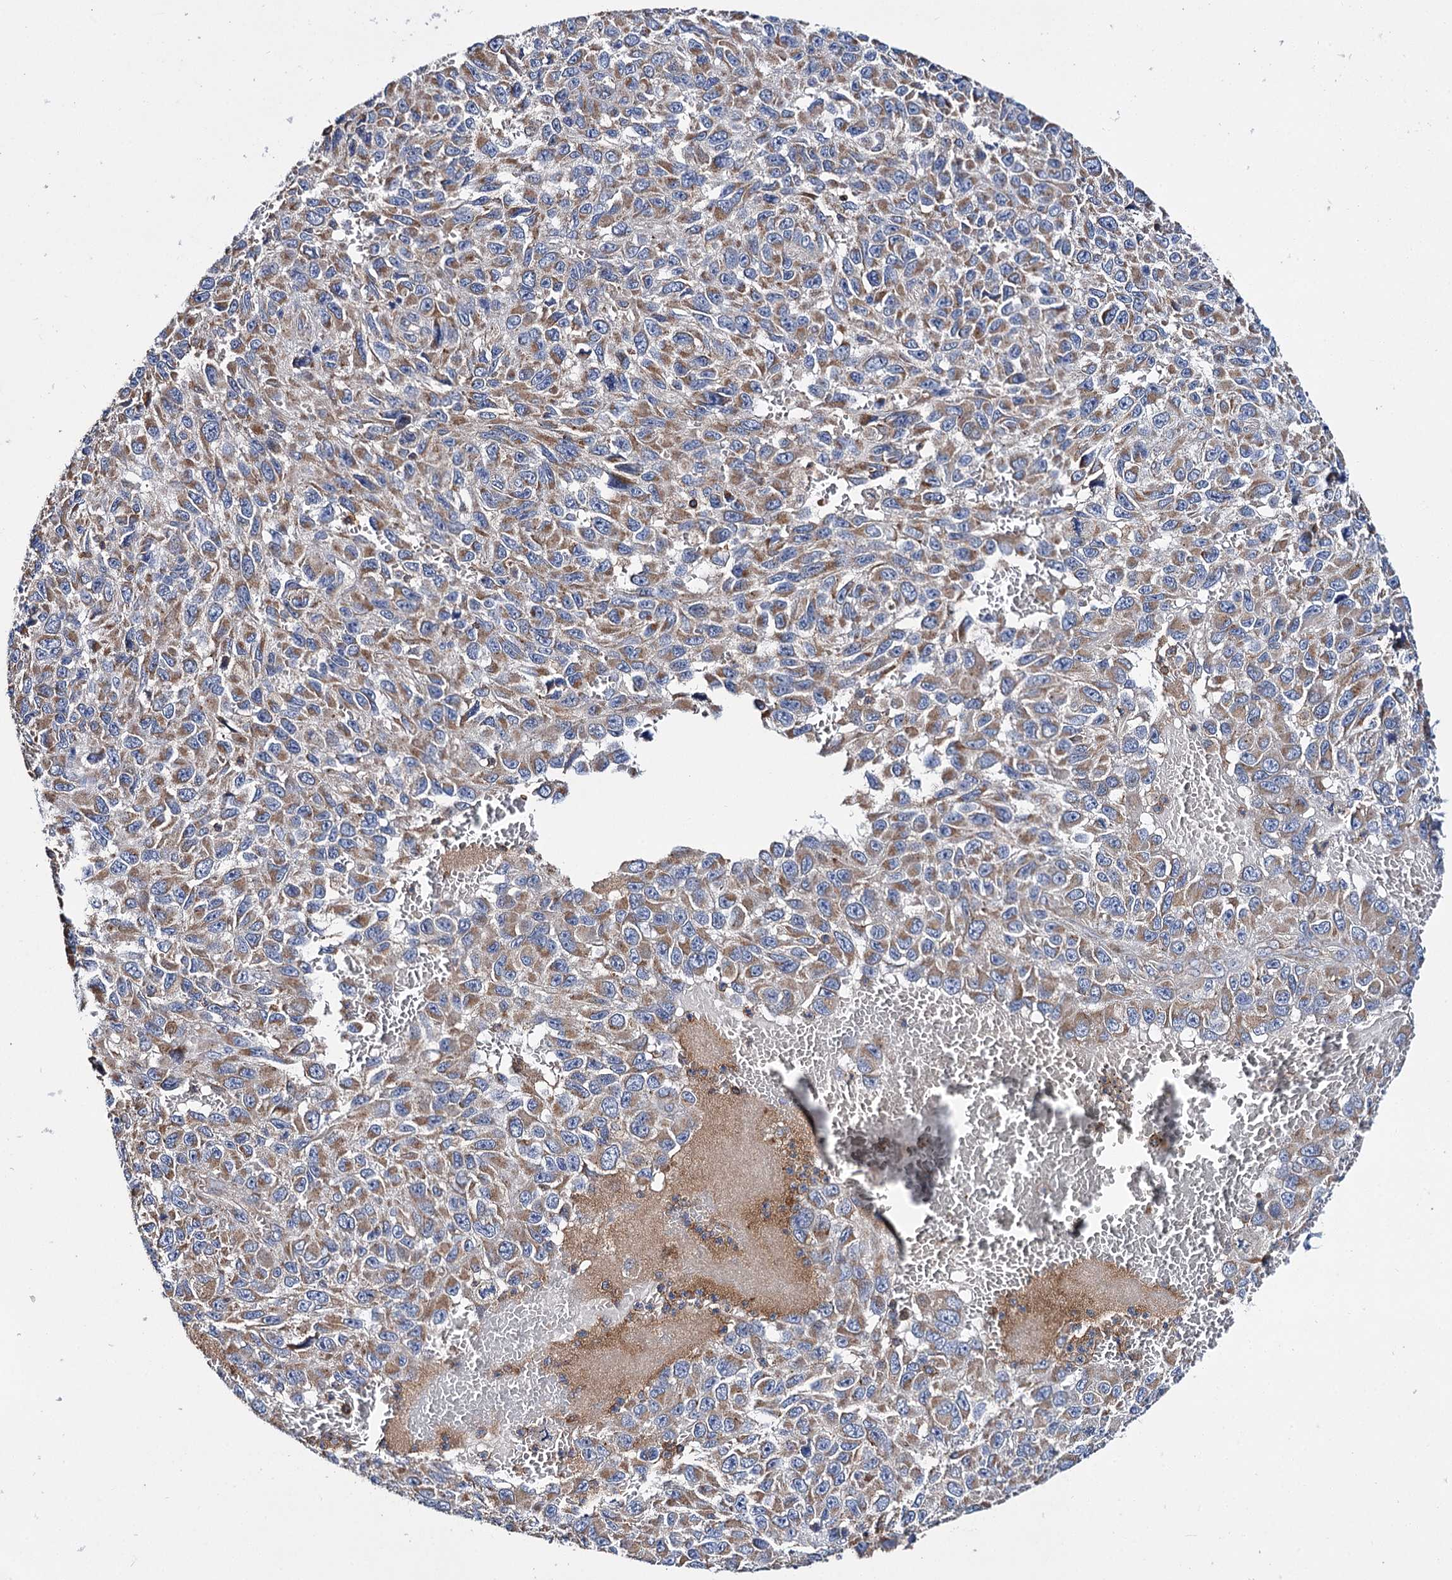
{"staining": {"intensity": "moderate", "quantity": ">75%", "location": "cytoplasmic/membranous"}, "tissue": "melanoma", "cell_type": "Tumor cells", "image_type": "cancer", "snomed": [{"axis": "morphology", "description": "Normal tissue, NOS"}, {"axis": "morphology", "description": "Malignant melanoma, NOS"}, {"axis": "topography", "description": "Skin"}], "caption": "This is an image of immunohistochemistry staining of melanoma, which shows moderate positivity in the cytoplasmic/membranous of tumor cells.", "gene": "UBASH3B", "patient": {"sex": "female", "age": 96}}